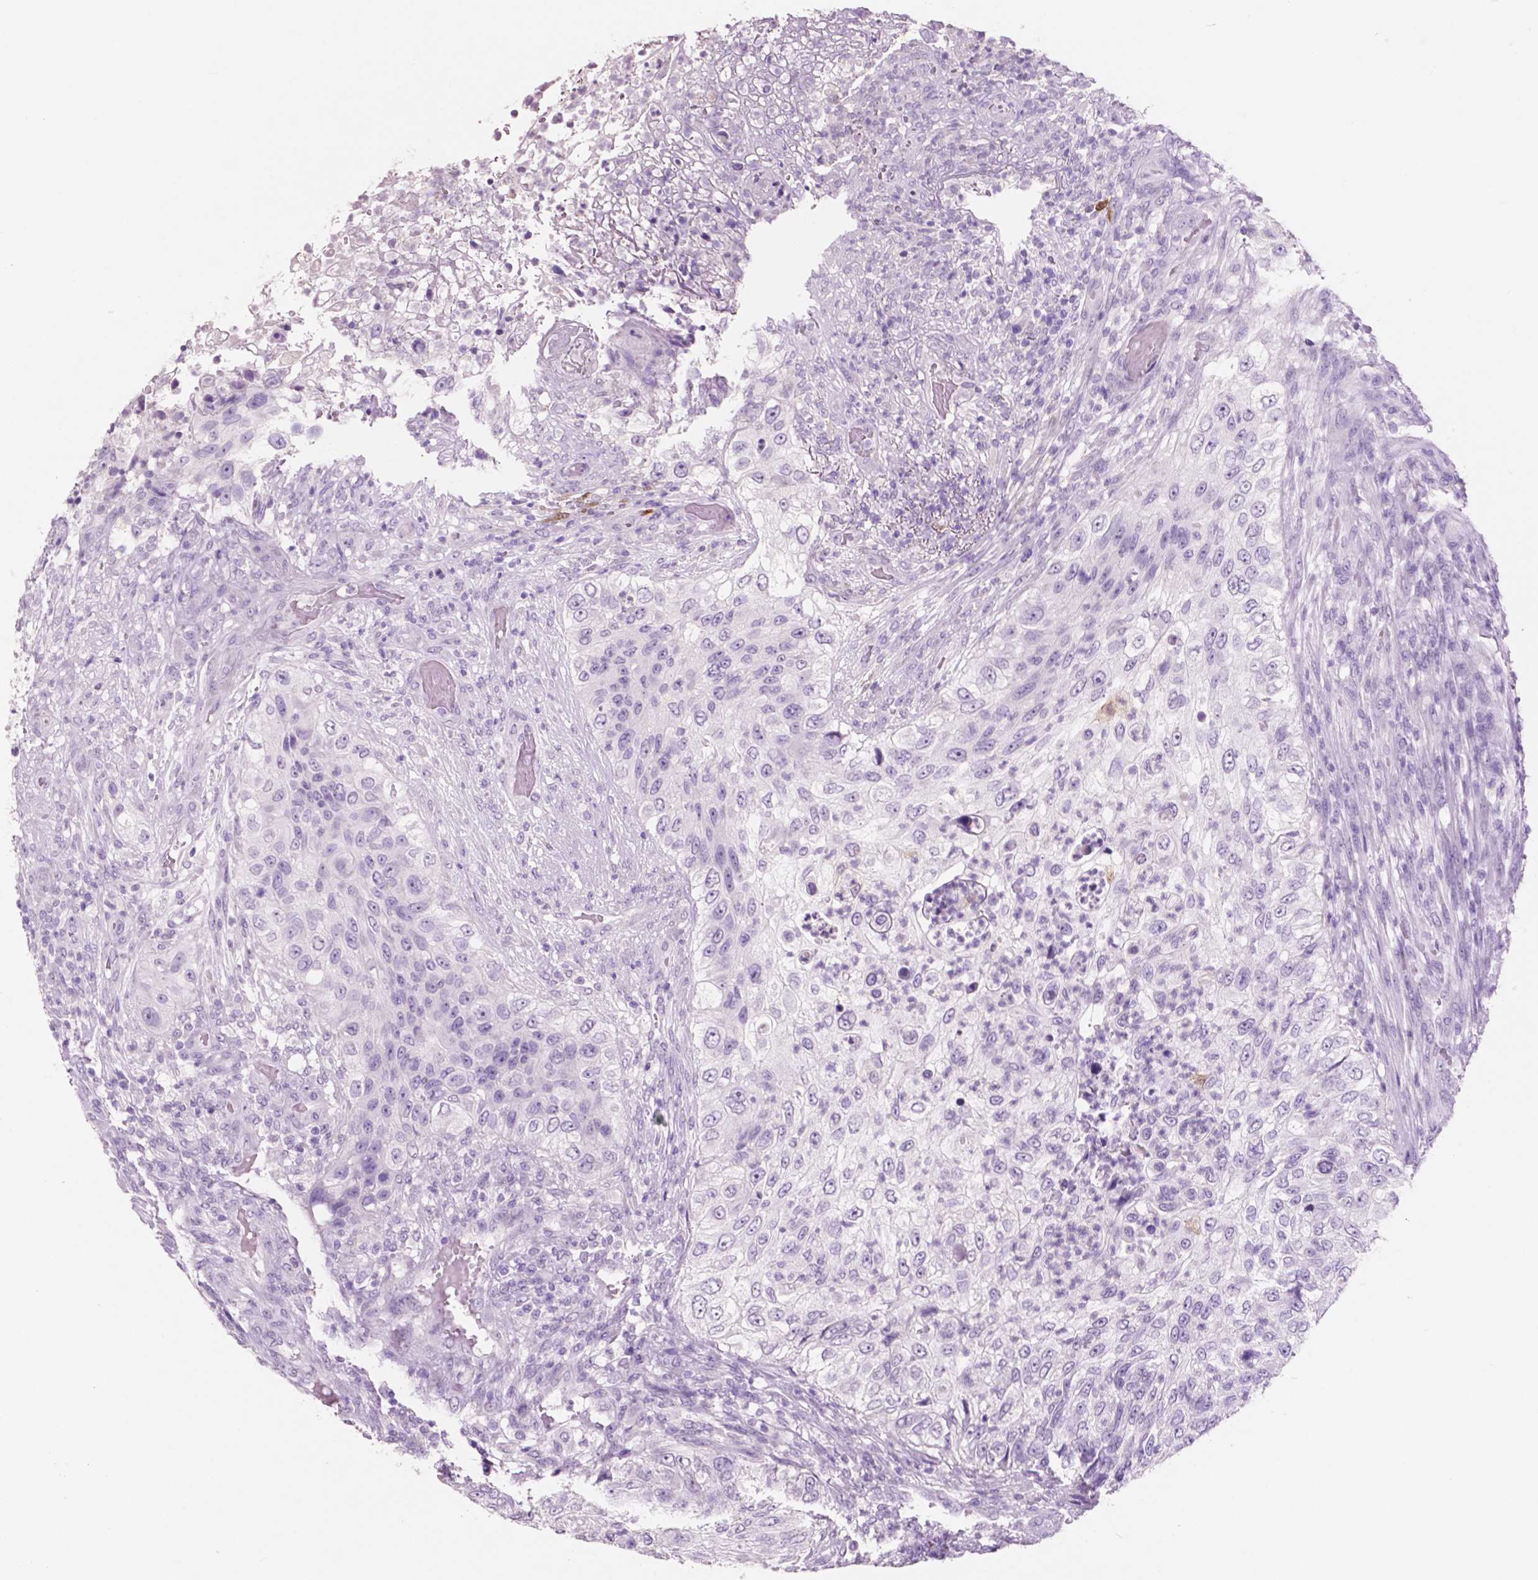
{"staining": {"intensity": "negative", "quantity": "none", "location": "none"}, "tissue": "urothelial cancer", "cell_type": "Tumor cells", "image_type": "cancer", "snomed": [{"axis": "morphology", "description": "Urothelial carcinoma, High grade"}, {"axis": "topography", "description": "Urinary bladder"}], "caption": "Urothelial cancer stained for a protein using immunohistochemistry demonstrates no expression tumor cells.", "gene": "IDO1", "patient": {"sex": "female", "age": 60}}